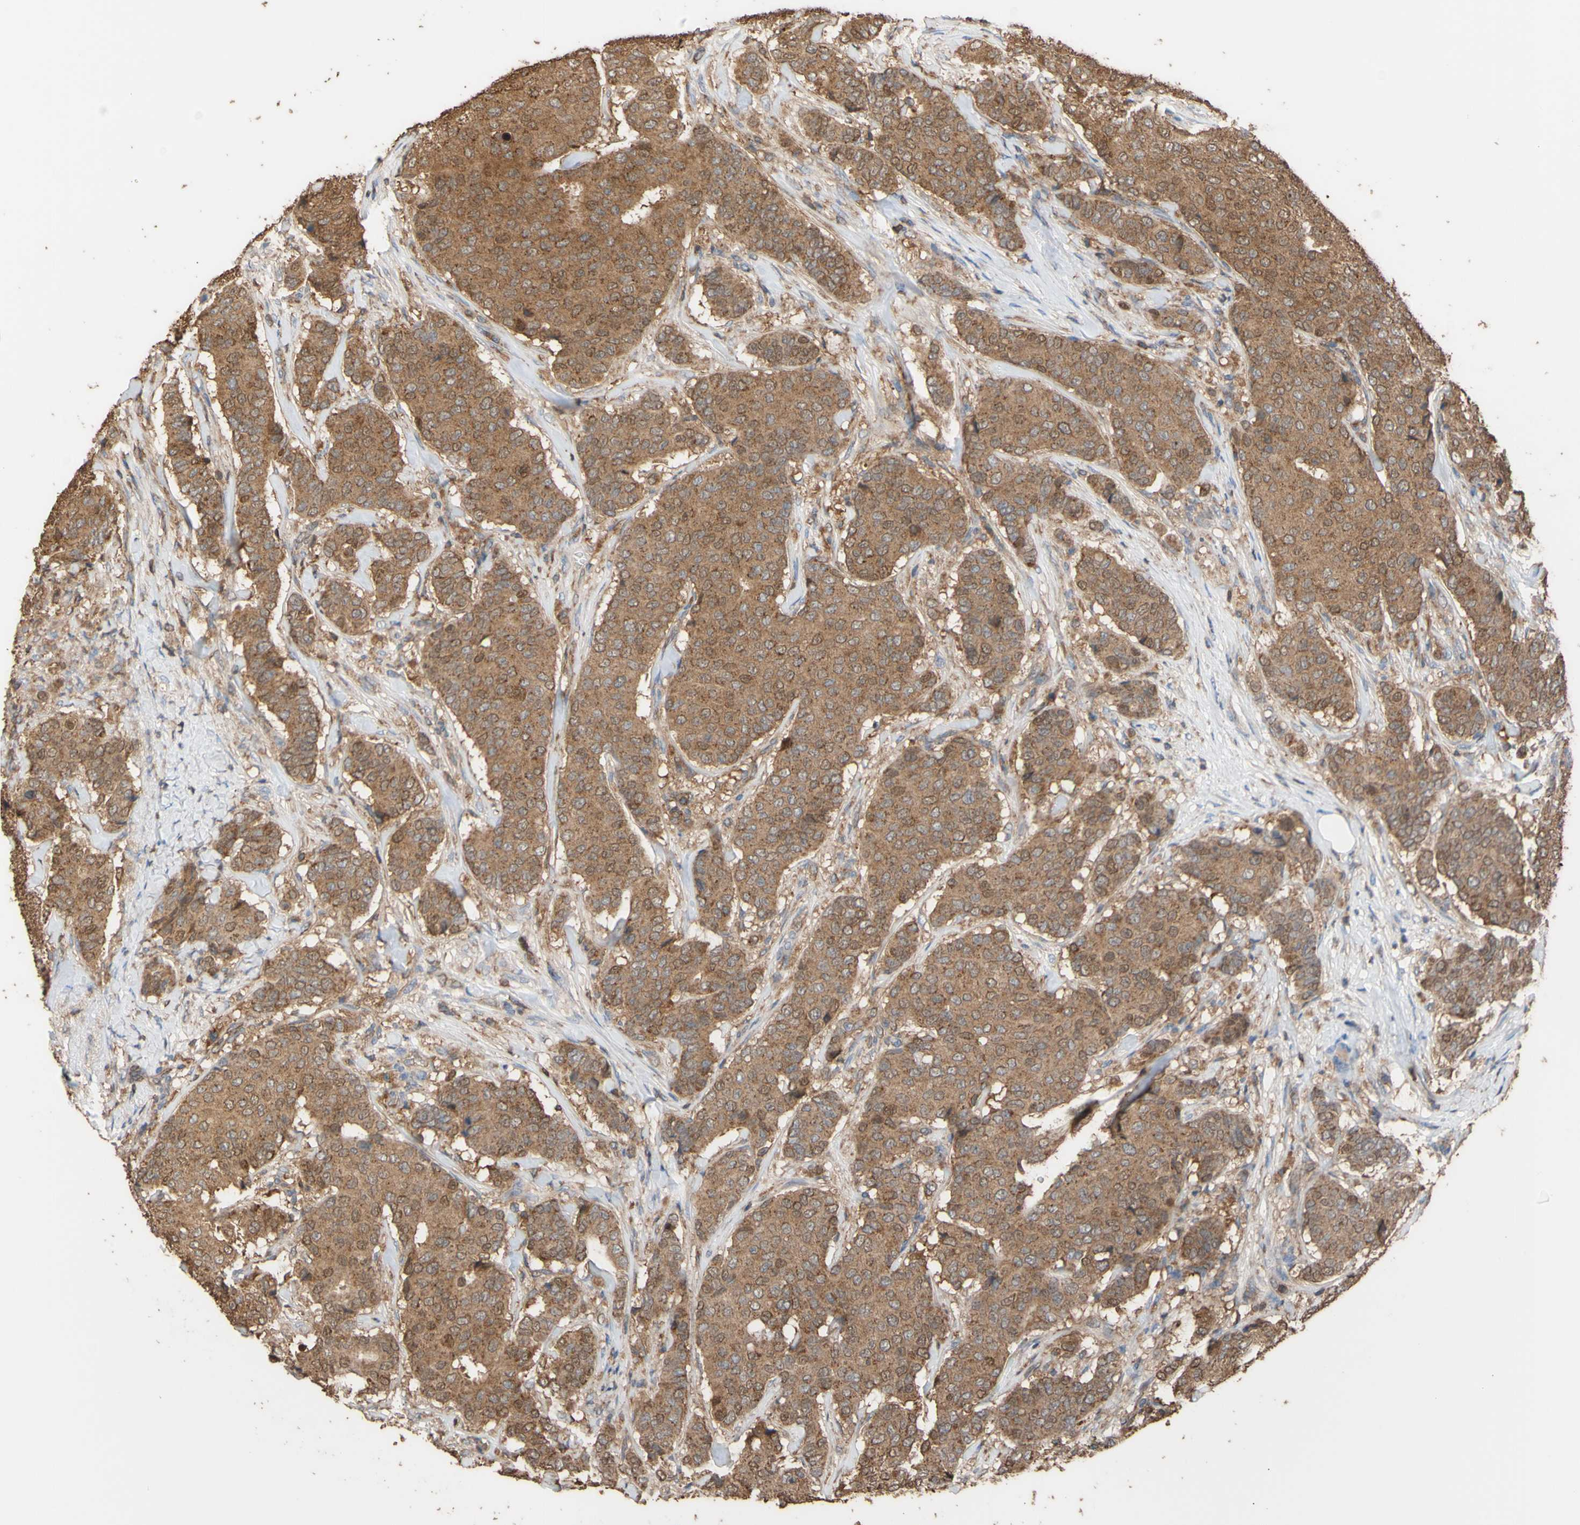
{"staining": {"intensity": "moderate", "quantity": ">75%", "location": "cytoplasmic/membranous"}, "tissue": "breast cancer", "cell_type": "Tumor cells", "image_type": "cancer", "snomed": [{"axis": "morphology", "description": "Duct carcinoma"}, {"axis": "topography", "description": "Breast"}], "caption": "Breast cancer tissue shows moderate cytoplasmic/membranous staining in about >75% of tumor cells, visualized by immunohistochemistry.", "gene": "ALDH9A1", "patient": {"sex": "female", "age": 75}}